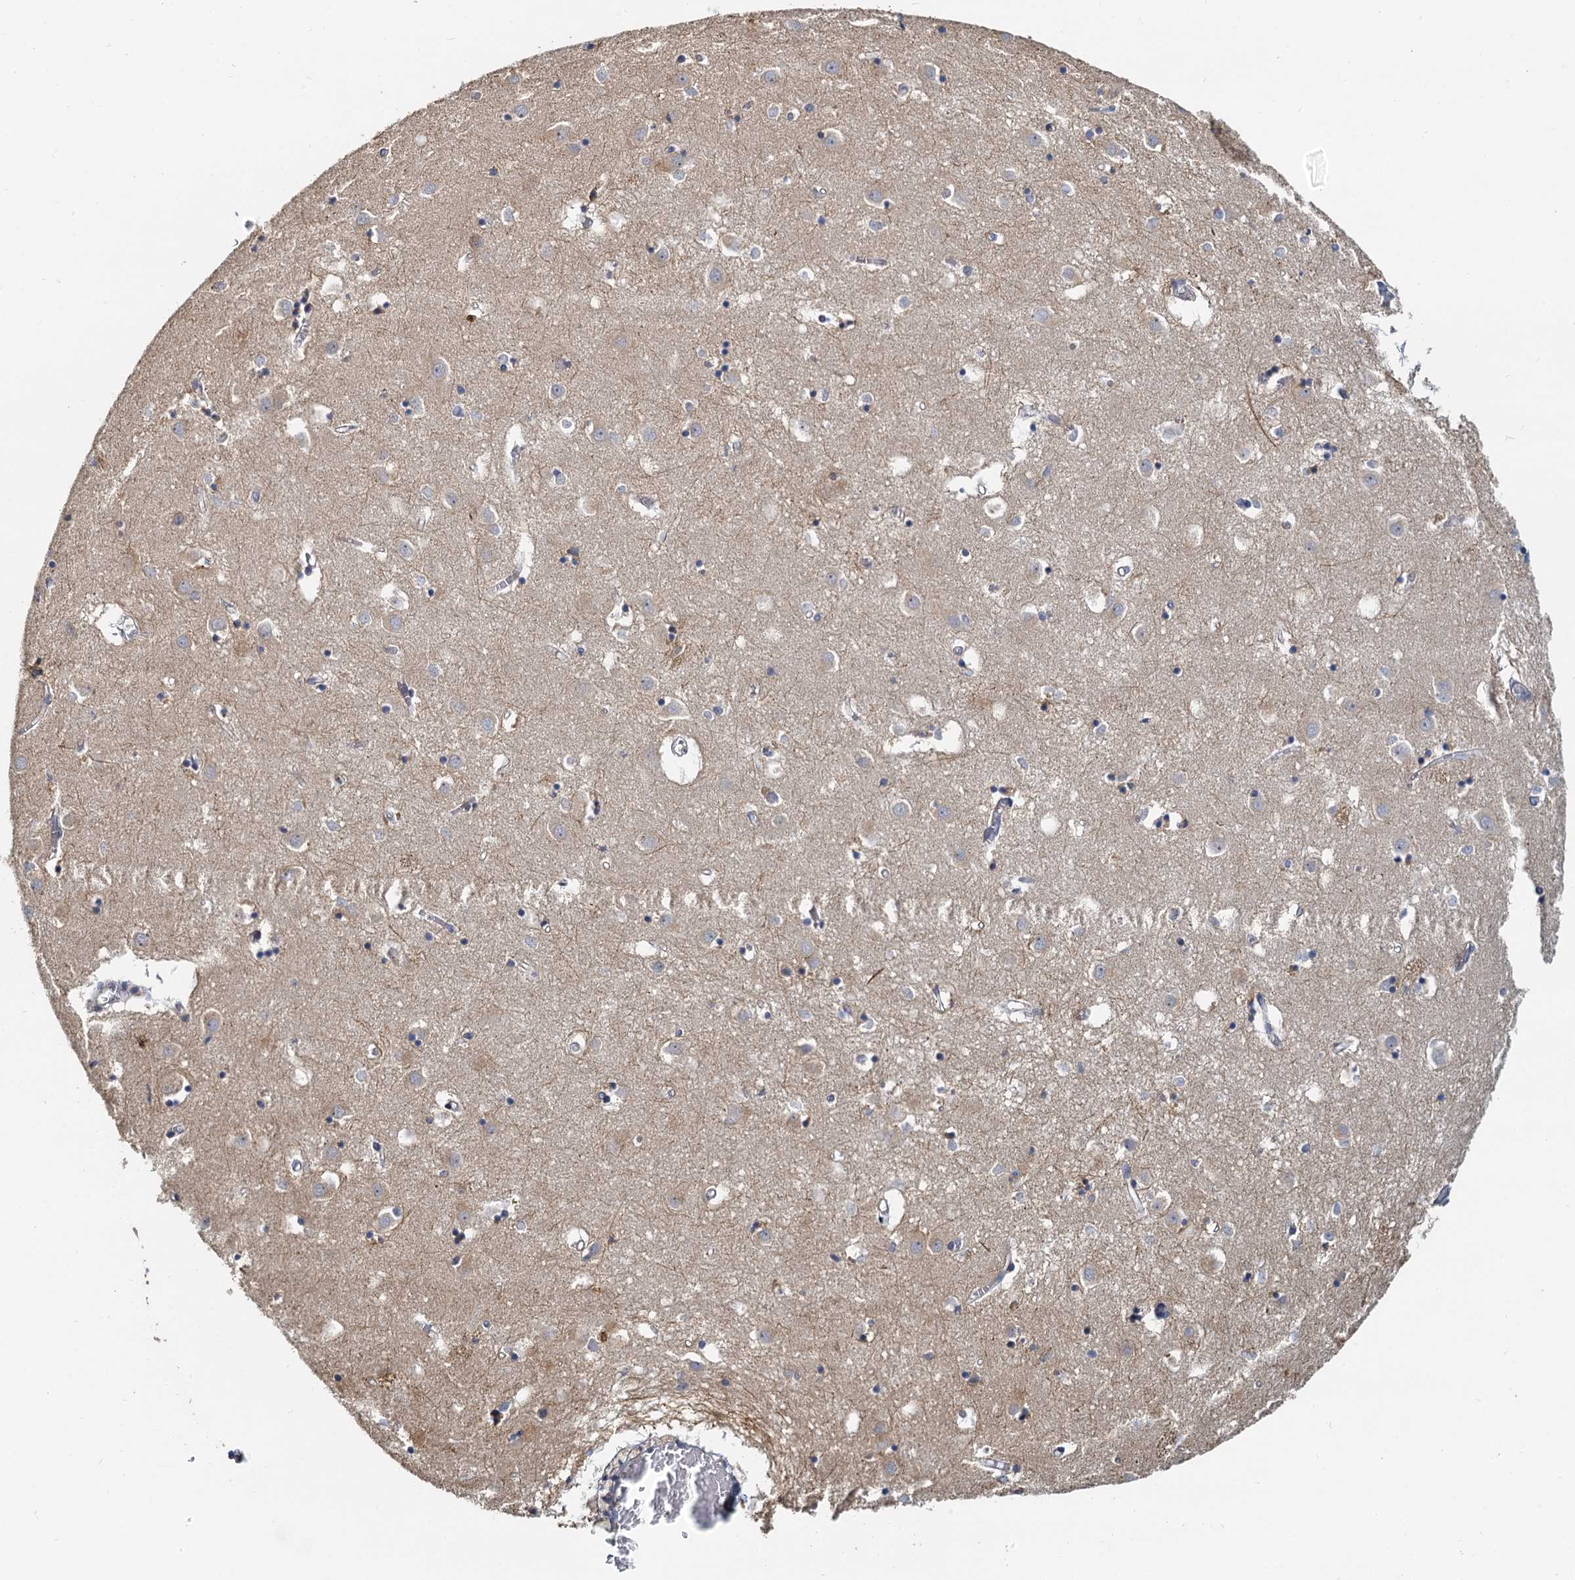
{"staining": {"intensity": "moderate", "quantity": "25%-75%", "location": "cytoplasmic/membranous"}, "tissue": "caudate", "cell_type": "Glial cells", "image_type": "normal", "snomed": [{"axis": "morphology", "description": "Normal tissue, NOS"}, {"axis": "topography", "description": "Lateral ventricle wall"}], "caption": "Immunohistochemical staining of unremarkable human caudate reveals 25%-75% levels of moderate cytoplasmic/membranous protein positivity in approximately 25%-75% of glial cells.", "gene": "NKAPD1", "patient": {"sex": "male", "age": 70}}